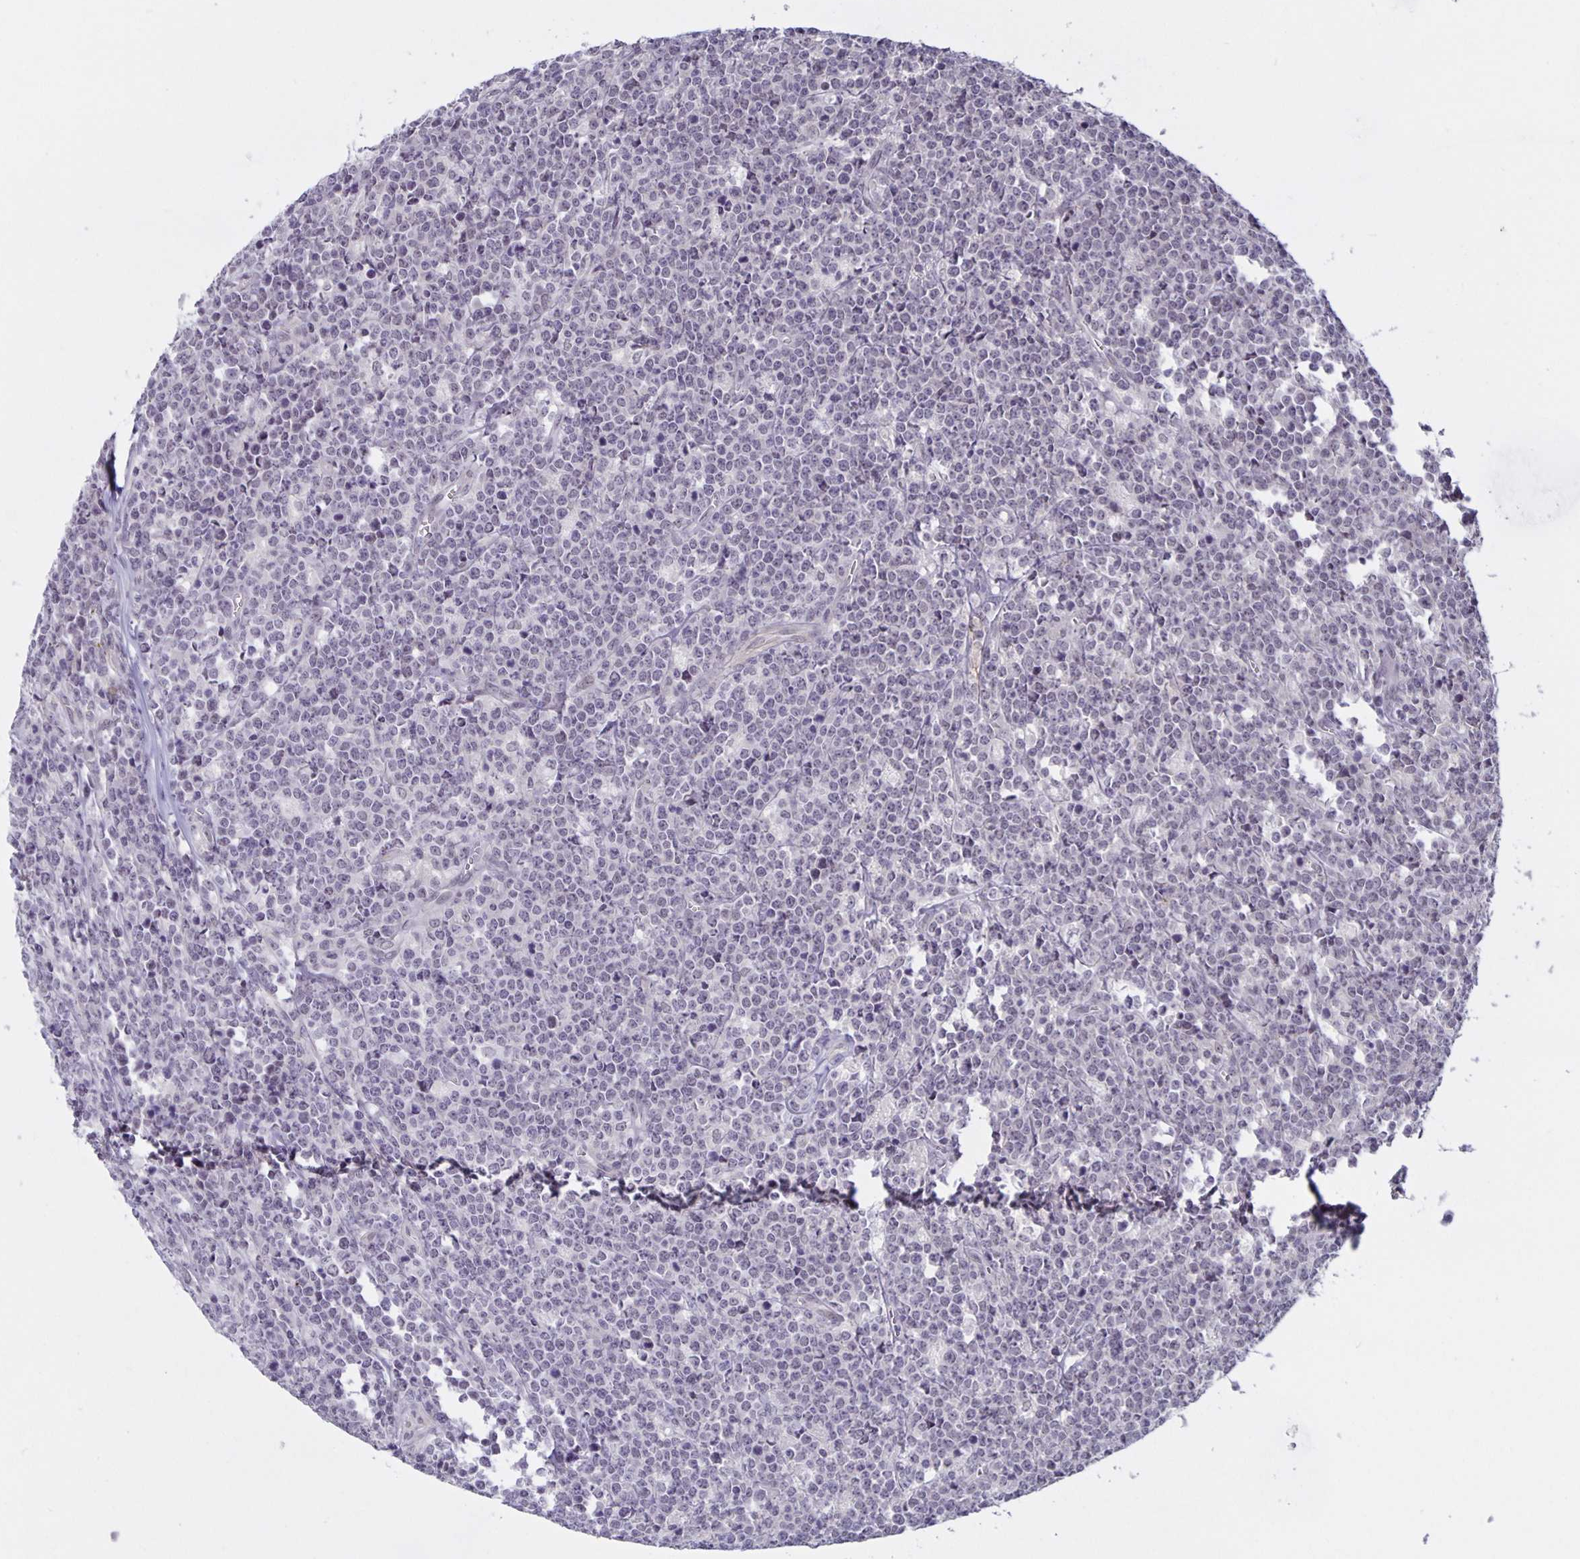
{"staining": {"intensity": "negative", "quantity": "none", "location": "none"}, "tissue": "lymphoma", "cell_type": "Tumor cells", "image_type": "cancer", "snomed": [{"axis": "morphology", "description": "Malignant lymphoma, non-Hodgkin's type, High grade"}, {"axis": "topography", "description": "Small intestine"}], "caption": "This is a photomicrograph of IHC staining of high-grade malignant lymphoma, non-Hodgkin's type, which shows no positivity in tumor cells.", "gene": "ARVCF", "patient": {"sex": "female", "age": 56}}